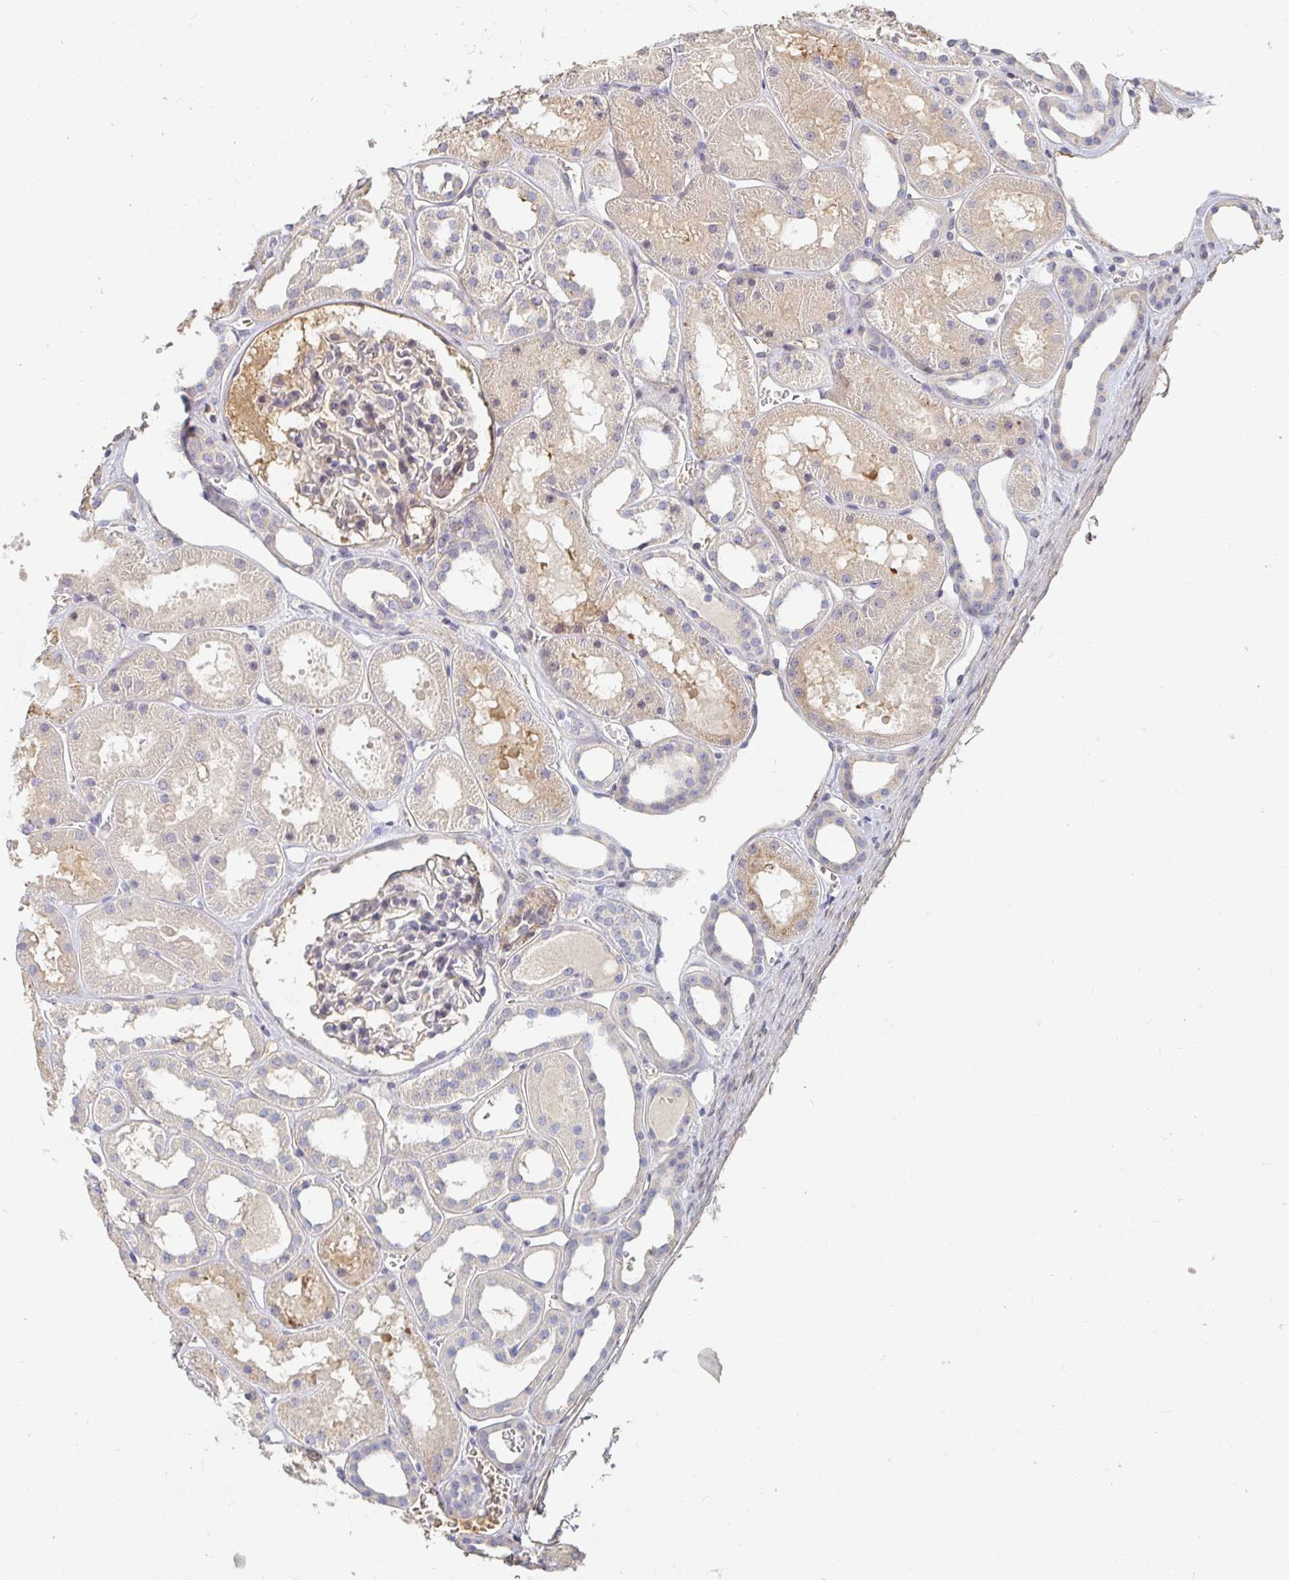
{"staining": {"intensity": "negative", "quantity": "none", "location": "none"}, "tissue": "kidney", "cell_type": "Cells in glomeruli", "image_type": "normal", "snomed": [{"axis": "morphology", "description": "Normal tissue, NOS"}, {"axis": "topography", "description": "Kidney"}], "caption": "An immunohistochemistry image of unremarkable kidney is shown. There is no staining in cells in glomeruli of kidney. (DAB (3,3'-diaminobenzidine) IHC, high magnification).", "gene": "NME9", "patient": {"sex": "female", "age": 41}}